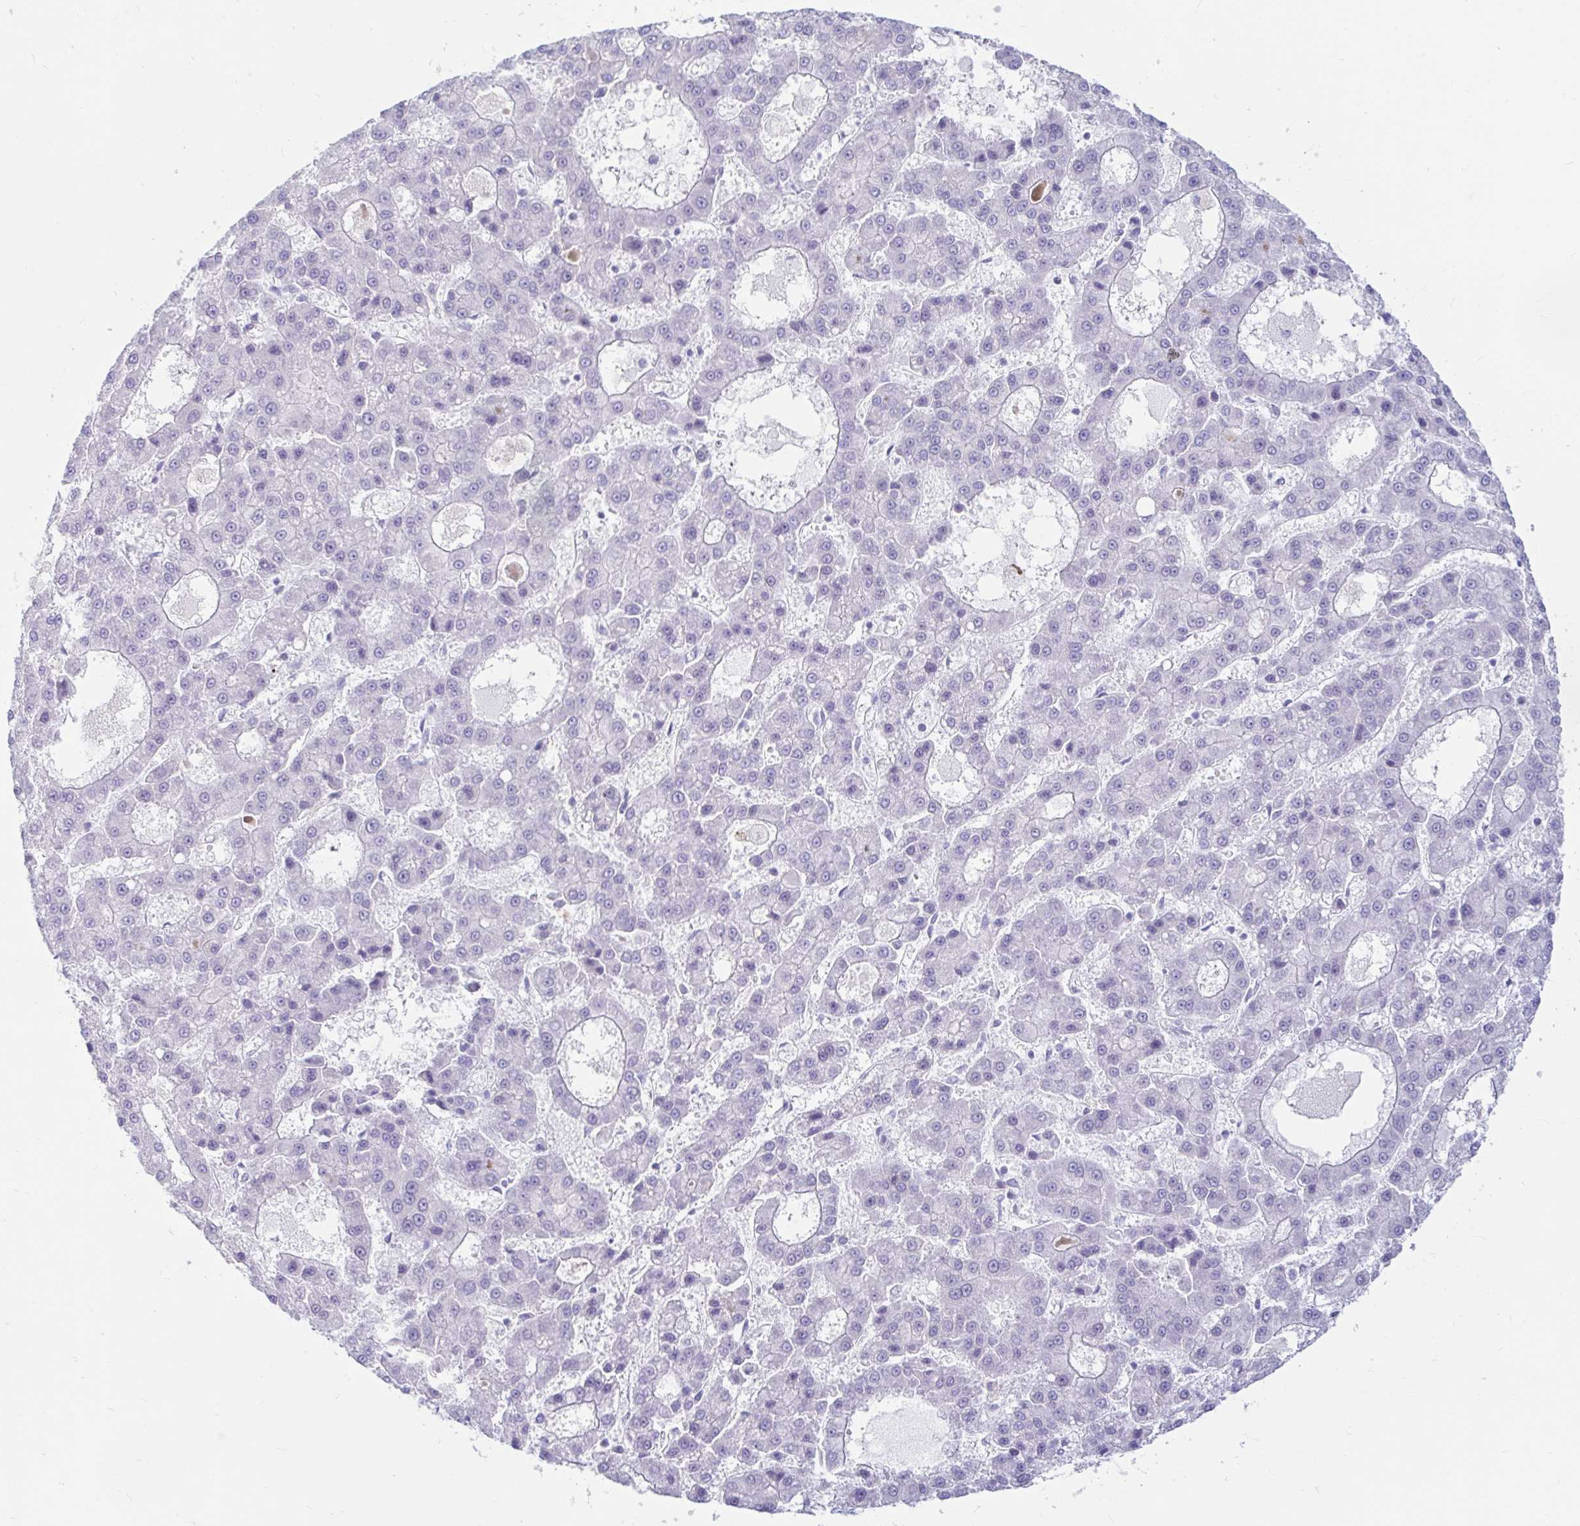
{"staining": {"intensity": "negative", "quantity": "none", "location": "none"}, "tissue": "liver cancer", "cell_type": "Tumor cells", "image_type": "cancer", "snomed": [{"axis": "morphology", "description": "Carcinoma, Hepatocellular, NOS"}, {"axis": "topography", "description": "Liver"}], "caption": "Protein analysis of liver hepatocellular carcinoma demonstrates no significant staining in tumor cells. Brightfield microscopy of immunohistochemistry (IHC) stained with DAB (3,3'-diaminobenzidine) (brown) and hematoxylin (blue), captured at high magnification.", "gene": "ERICH6", "patient": {"sex": "male", "age": 70}}